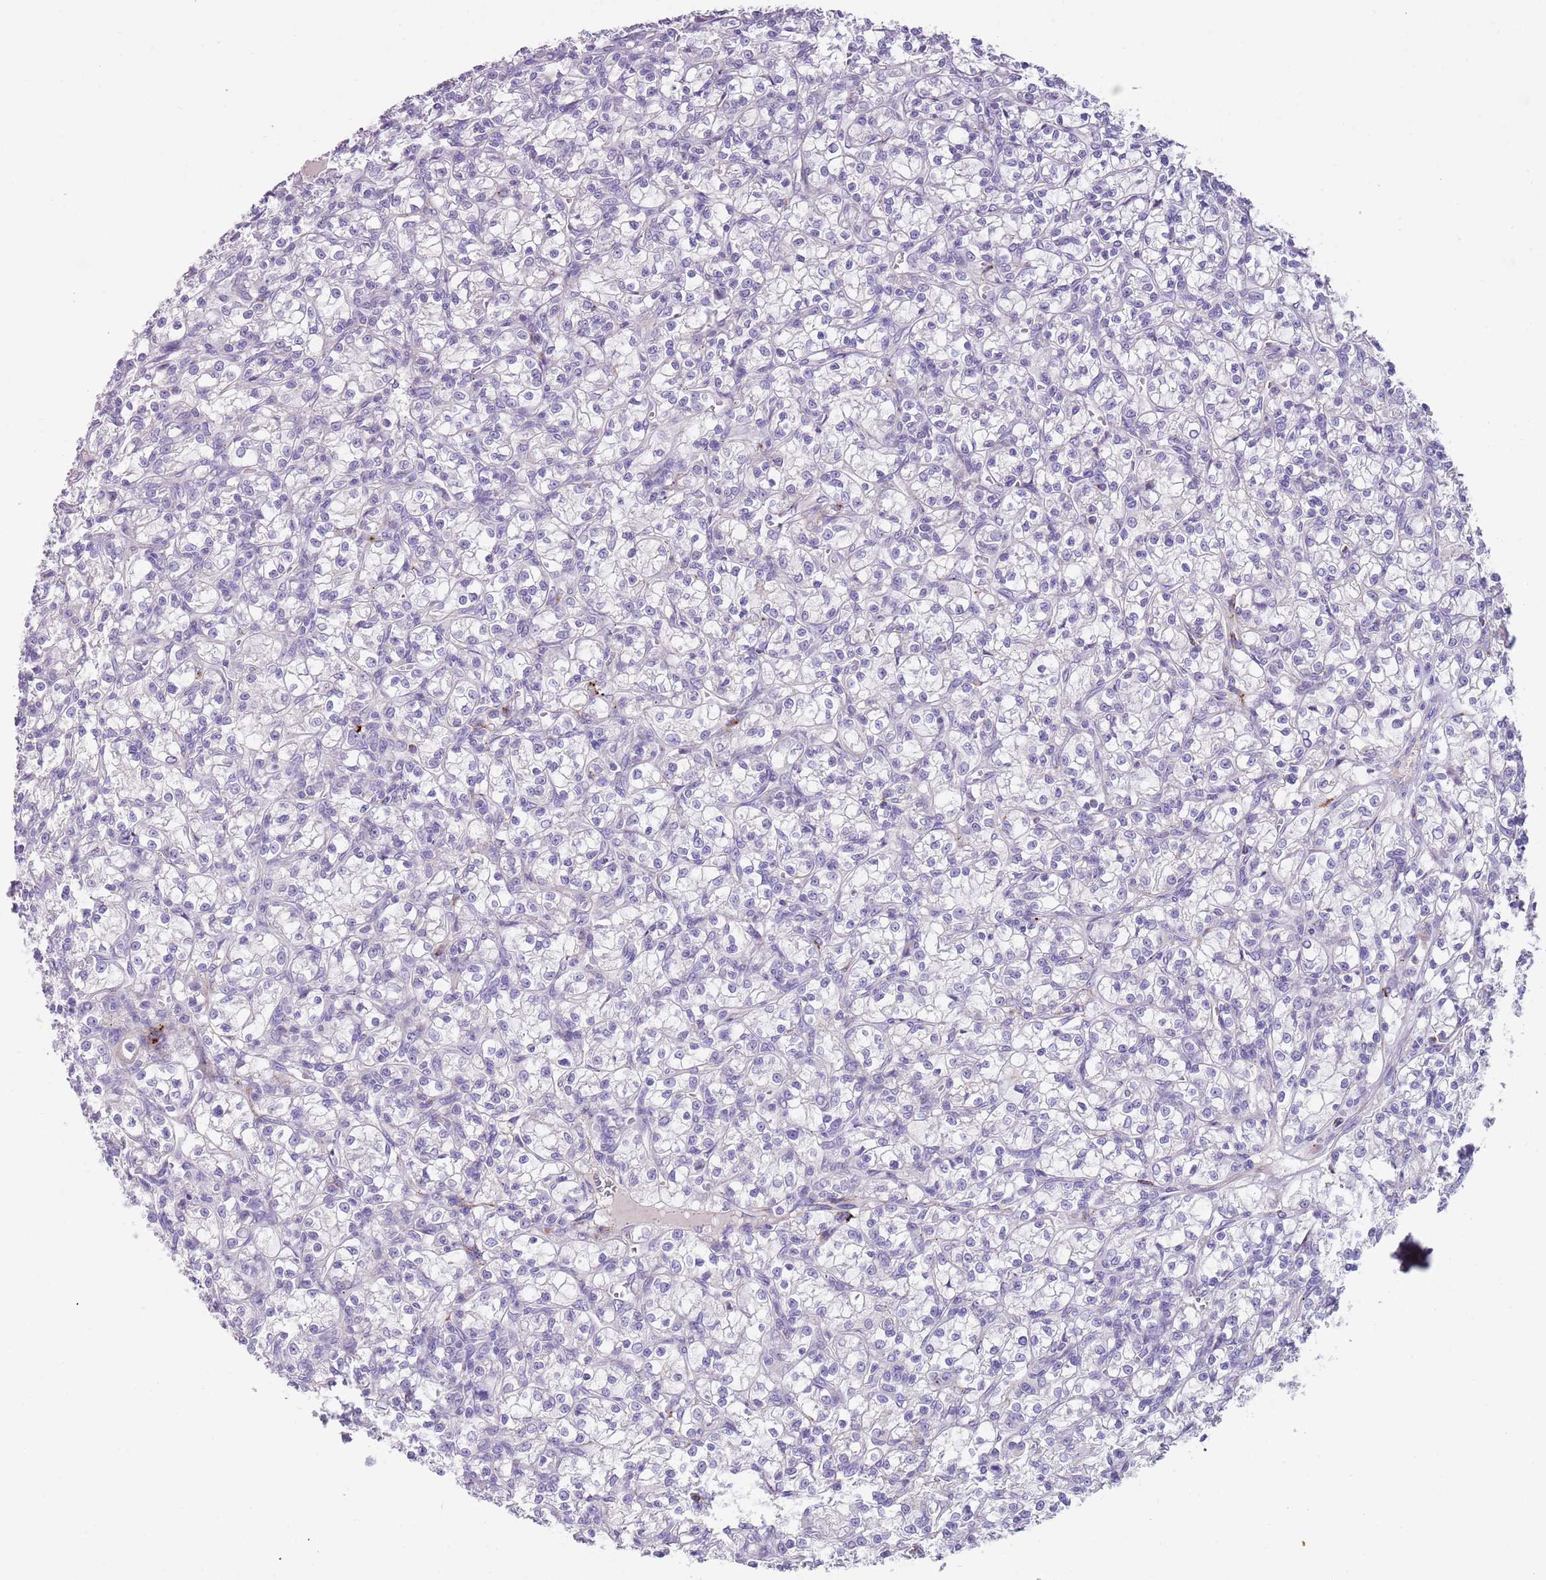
{"staining": {"intensity": "negative", "quantity": "none", "location": "none"}, "tissue": "renal cancer", "cell_type": "Tumor cells", "image_type": "cancer", "snomed": [{"axis": "morphology", "description": "Adenocarcinoma, NOS"}, {"axis": "topography", "description": "Kidney"}], "caption": "High power microscopy micrograph of an IHC micrograph of adenocarcinoma (renal), revealing no significant positivity in tumor cells.", "gene": "LRRN3", "patient": {"sex": "female", "age": 59}}